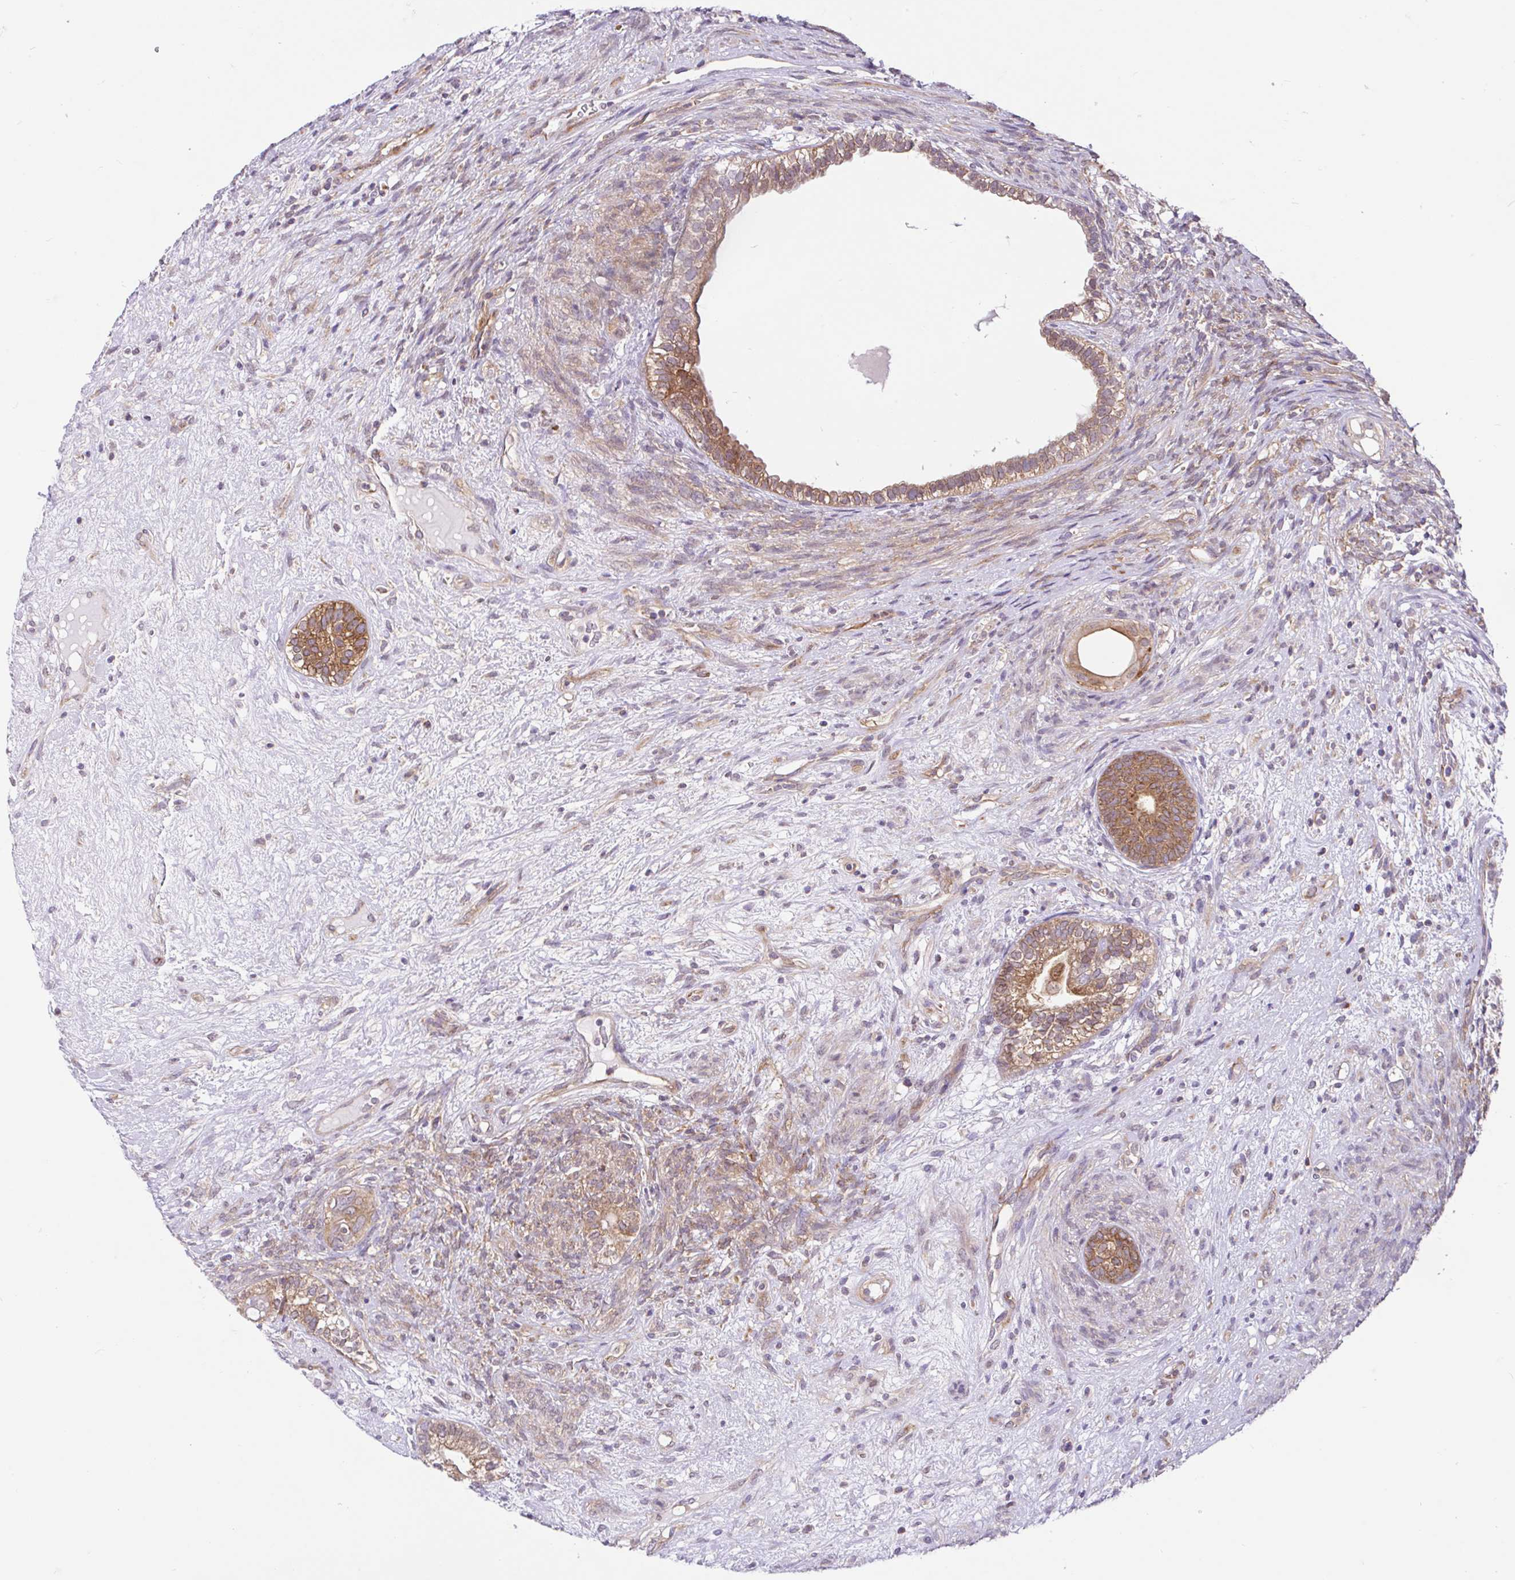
{"staining": {"intensity": "moderate", "quantity": ">75%", "location": "cytoplasmic/membranous"}, "tissue": "testis cancer", "cell_type": "Tumor cells", "image_type": "cancer", "snomed": [{"axis": "morphology", "description": "Seminoma, NOS"}, {"axis": "morphology", "description": "Carcinoma, Embryonal, NOS"}, {"axis": "topography", "description": "Testis"}], "caption": "Human testis seminoma stained with a protein marker demonstrates moderate staining in tumor cells.", "gene": "RALBP1", "patient": {"sex": "male", "age": 41}}